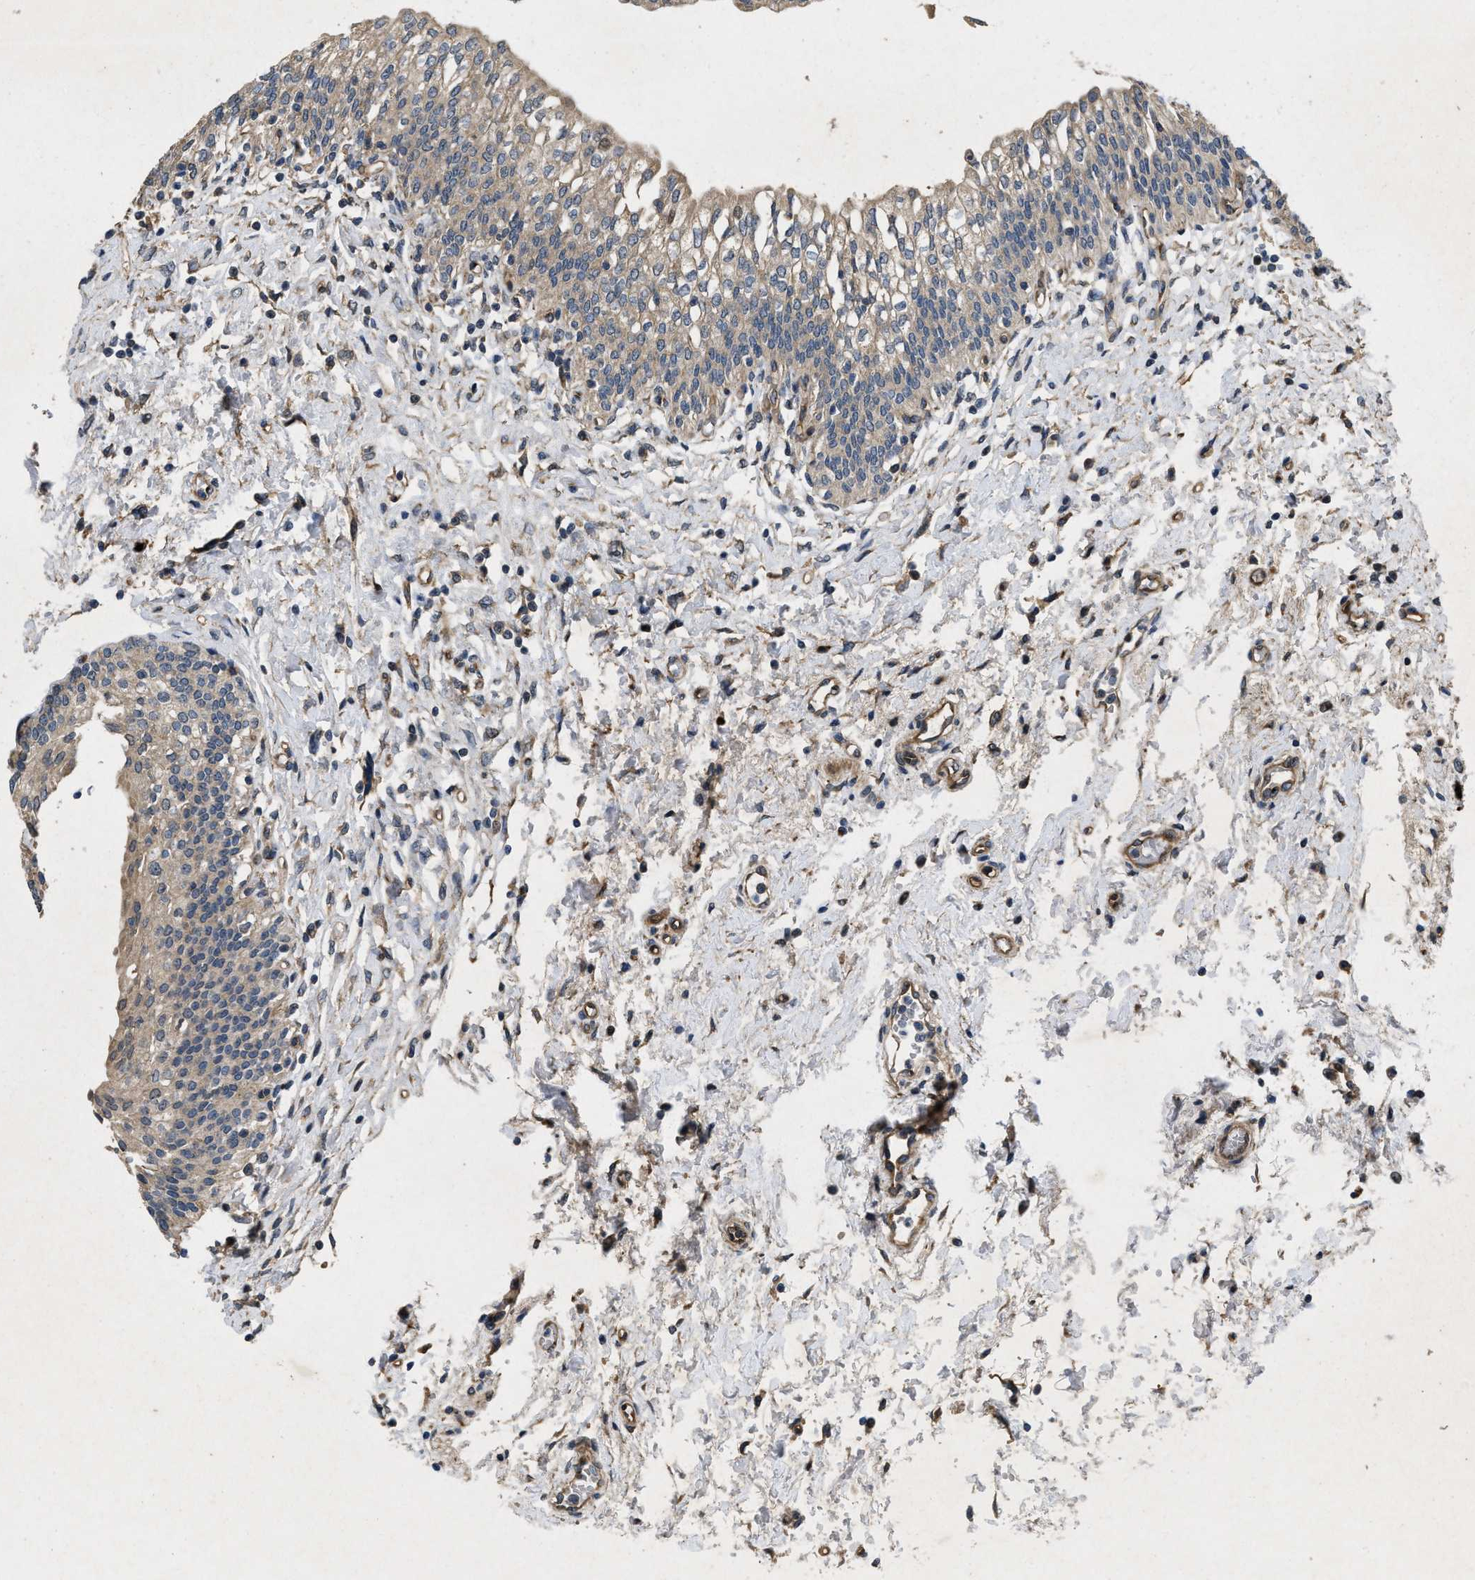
{"staining": {"intensity": "weak", "quantity": ">75%", "location": "cytoplasmic/membranous"}, "tissue": "urinary bladder", "cell_type": "Urothelial cells", "image_type": "normal", "snomed": [{"axis": "morphology", "description": "Normal tissue, NOS"}, {"axis": "topography", "description": "Urinary bladder"}], "caption": "The micrograph exhibits staining of normal urinary bladder, revealing weak cytoplasmic/membranous protein staining (brown color) within urothelial cells.", "gene": "HSPA12B", "patient": {"sex": "male", "age": 55}}